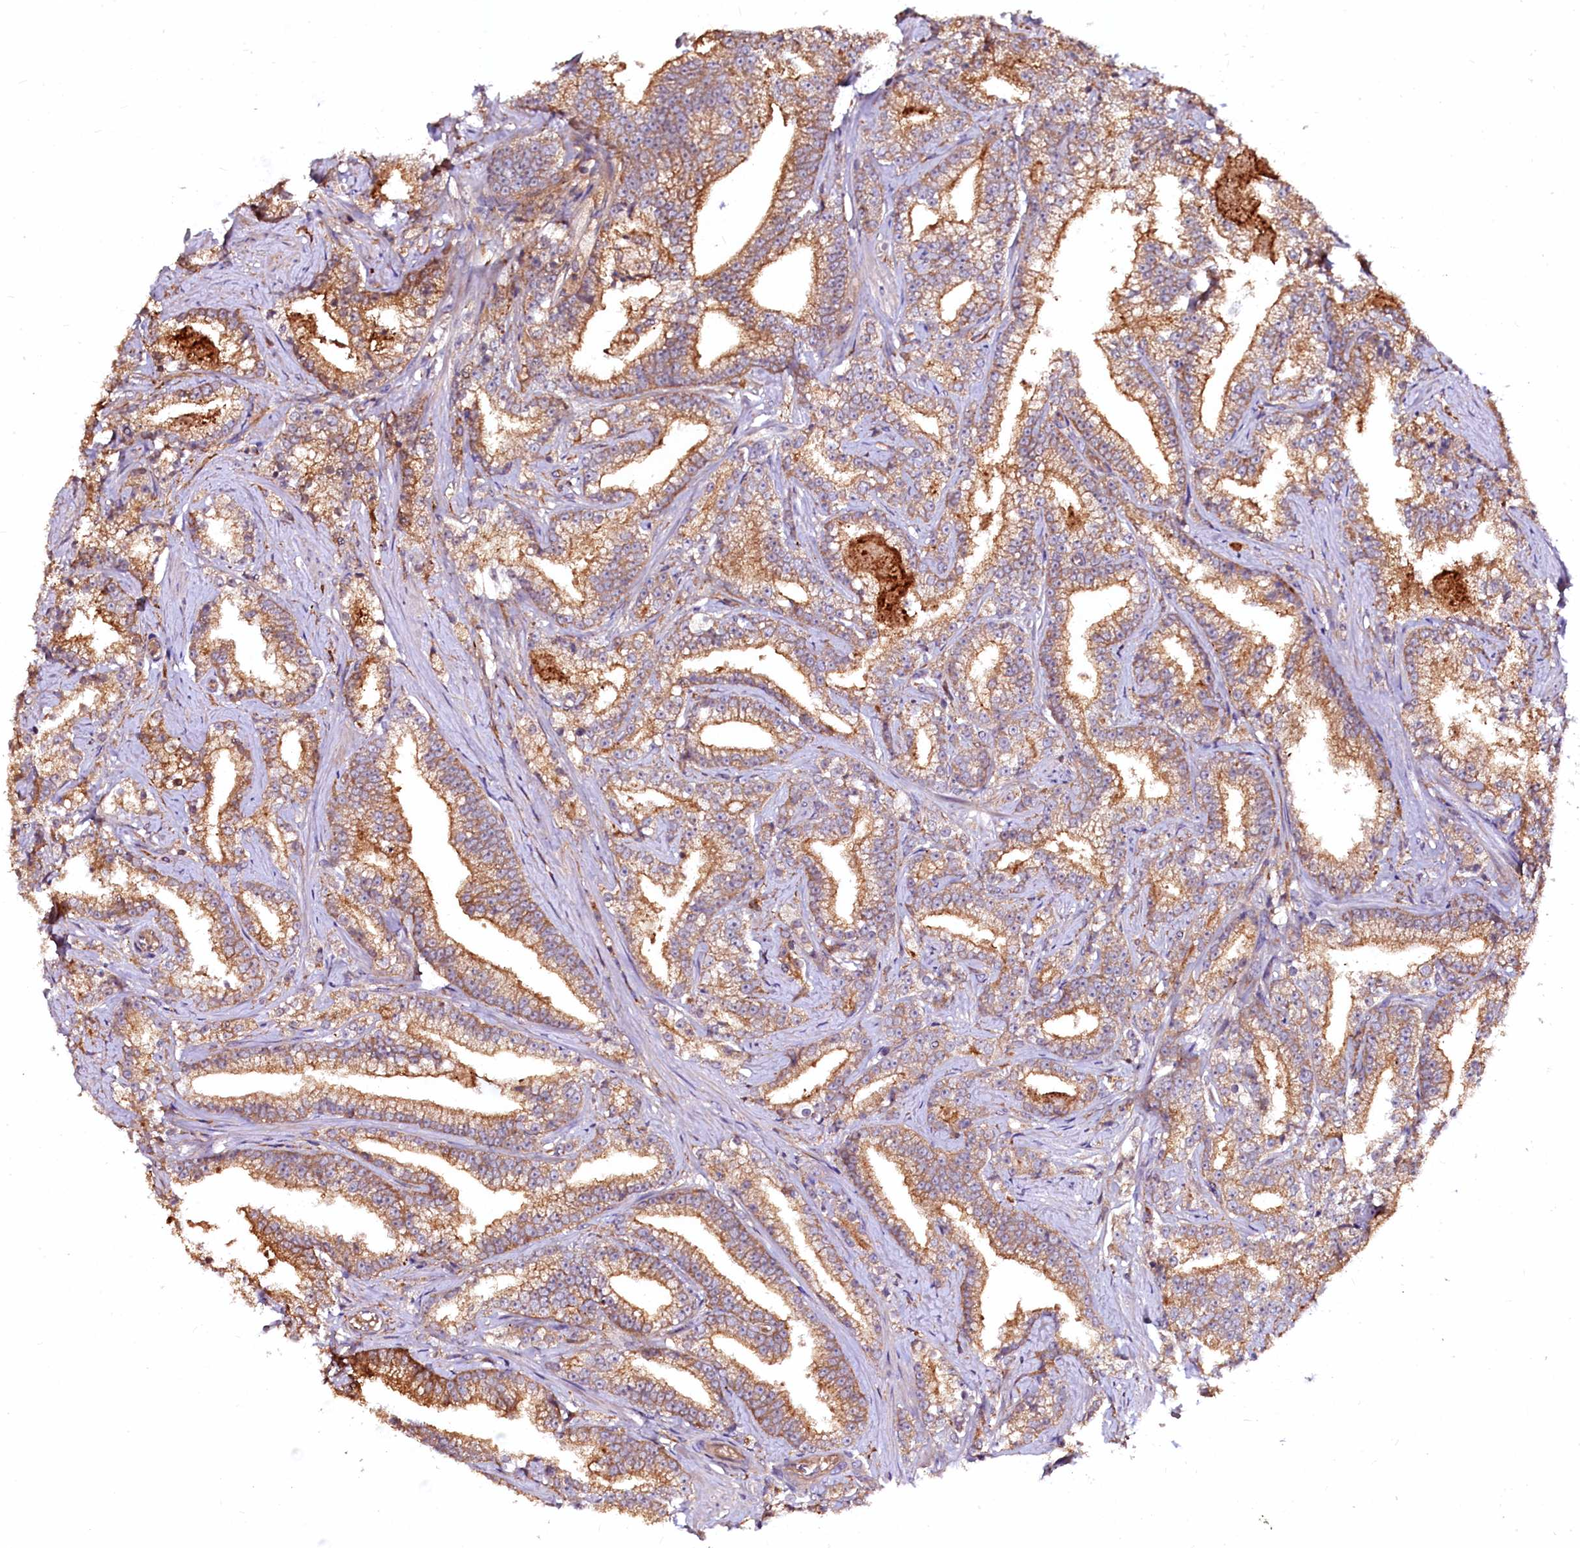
{"staining": {"intensity": "moderate", "quantity": ">75%", "location": "cytoplasmic/membranous"}, "tissue": "prostate cancer", "cell_type": "Tumor cells", "image_type": "cancer", "snomed": [{"axis": "morphology", "description": "Adenocarcinoma, High grade"}, {"axis": "topography", "description": "Prostate and seminal vesicle, NOS"}], "caption": "Tumor cells exhibit medium levels of moderate cytoplasmic/membranous staining in approximately >75% of cells in prostate cancer (adenocarcinoma (high-grade)).", "gene": "APPL2", "patient": {"sex": "male", "age": 67}}